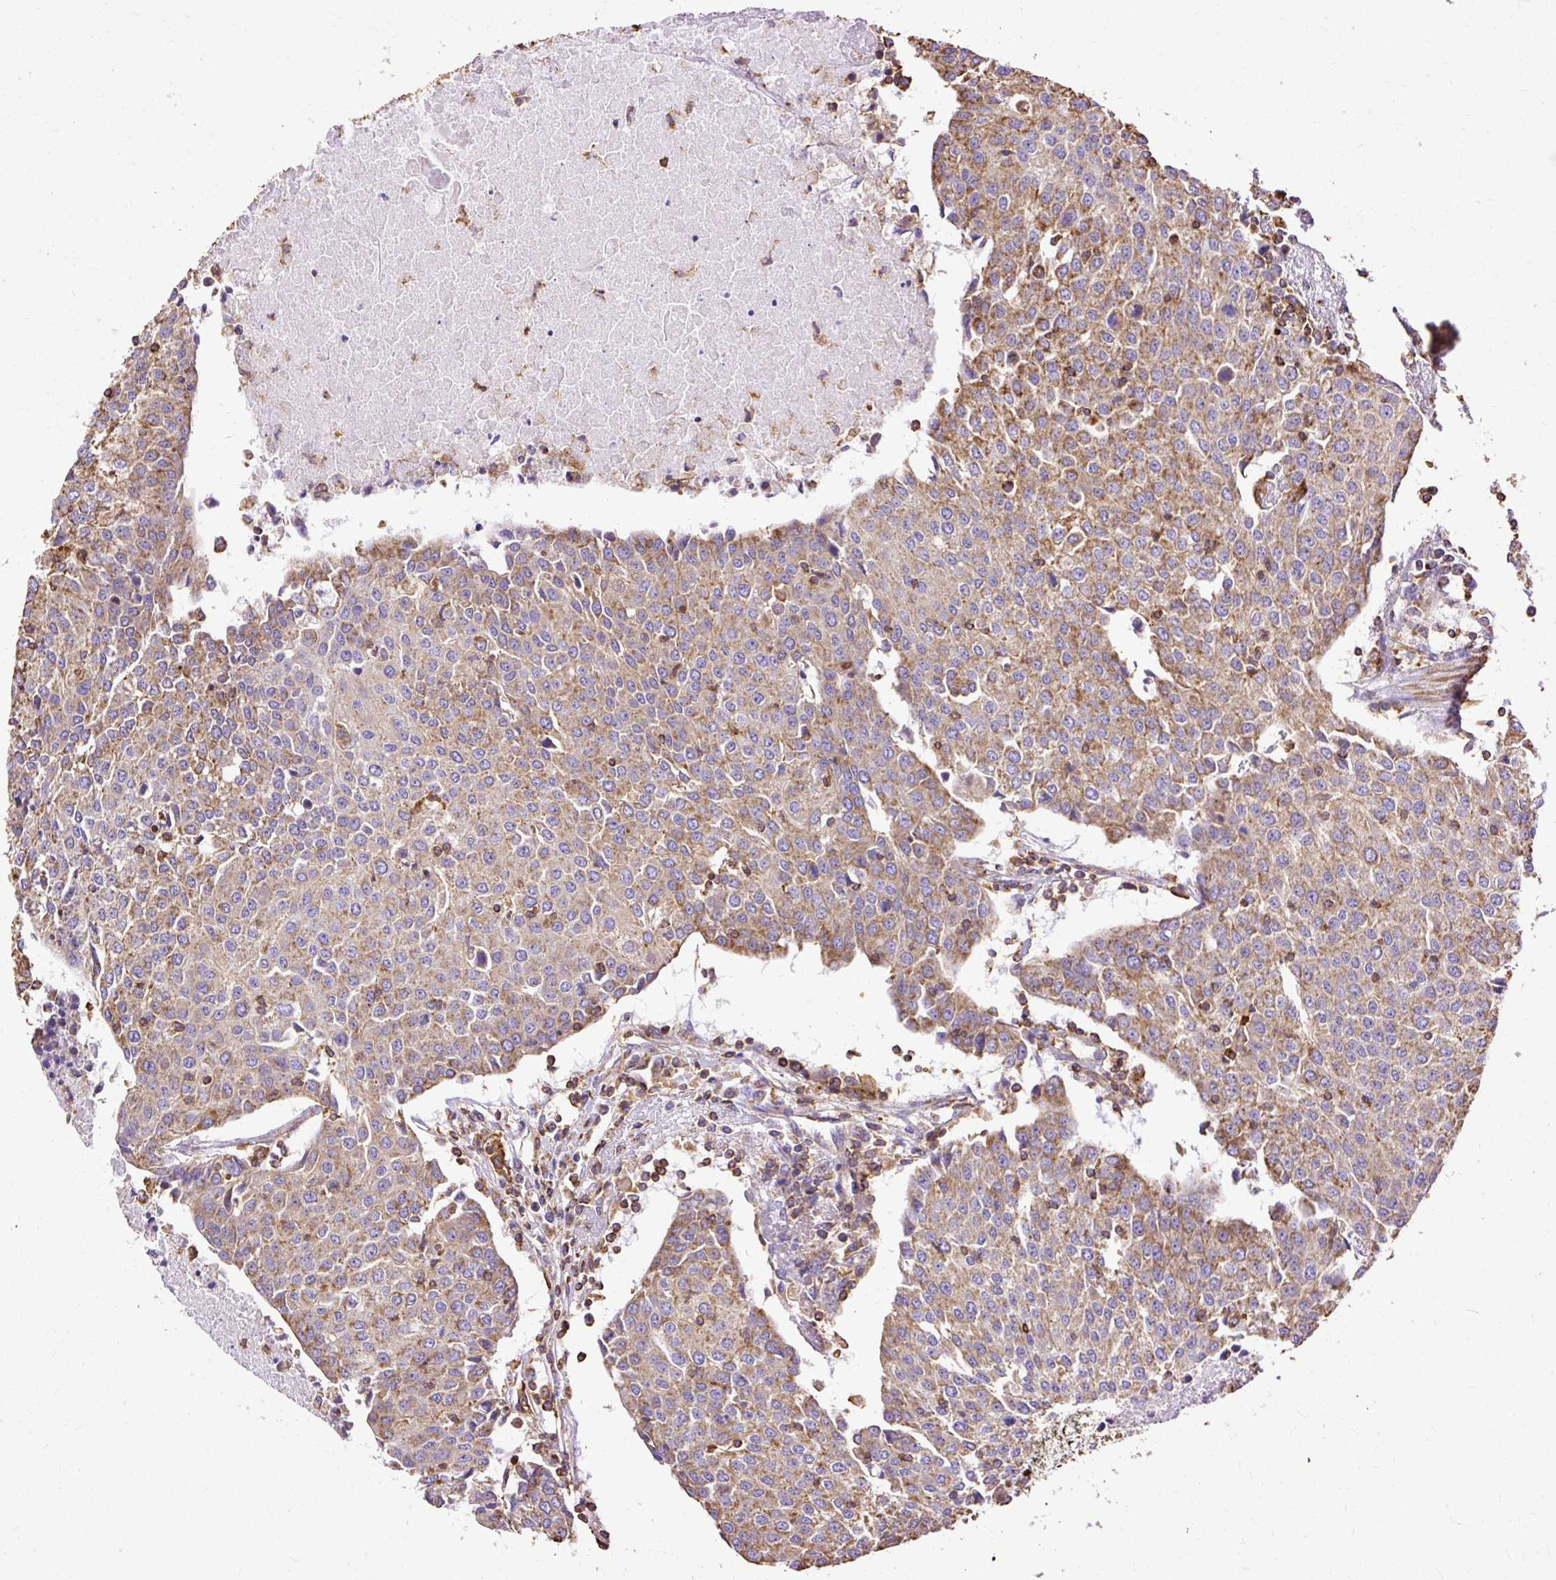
{"staining": {"intensity": "moderate", "quantity": ">75%", "location": "cytoplasmic/membranous"}, "tissue": "urothelial cancer", "cell_type": "Tumor cells", "image_type": "cancer", "snomed": [{"axis": "morphology", "description": "Urothelial carcinoma, High grade"}, {"axis": "topography", "description": "Urinary bladder"}], "caption": "DAB immunohistochemical staining of high-grade urothelial carcinoma exhibits moderate cytoplasmic/membranous protein staining in approximately >75% of tumor cells. The protein of interest is stained brown, and the nuclei are stained in blue (DAB IHC with brightfield microscopy, high magnification).", "gene": "KLHL11", "patient": {"sex": "female", "age": 85}}